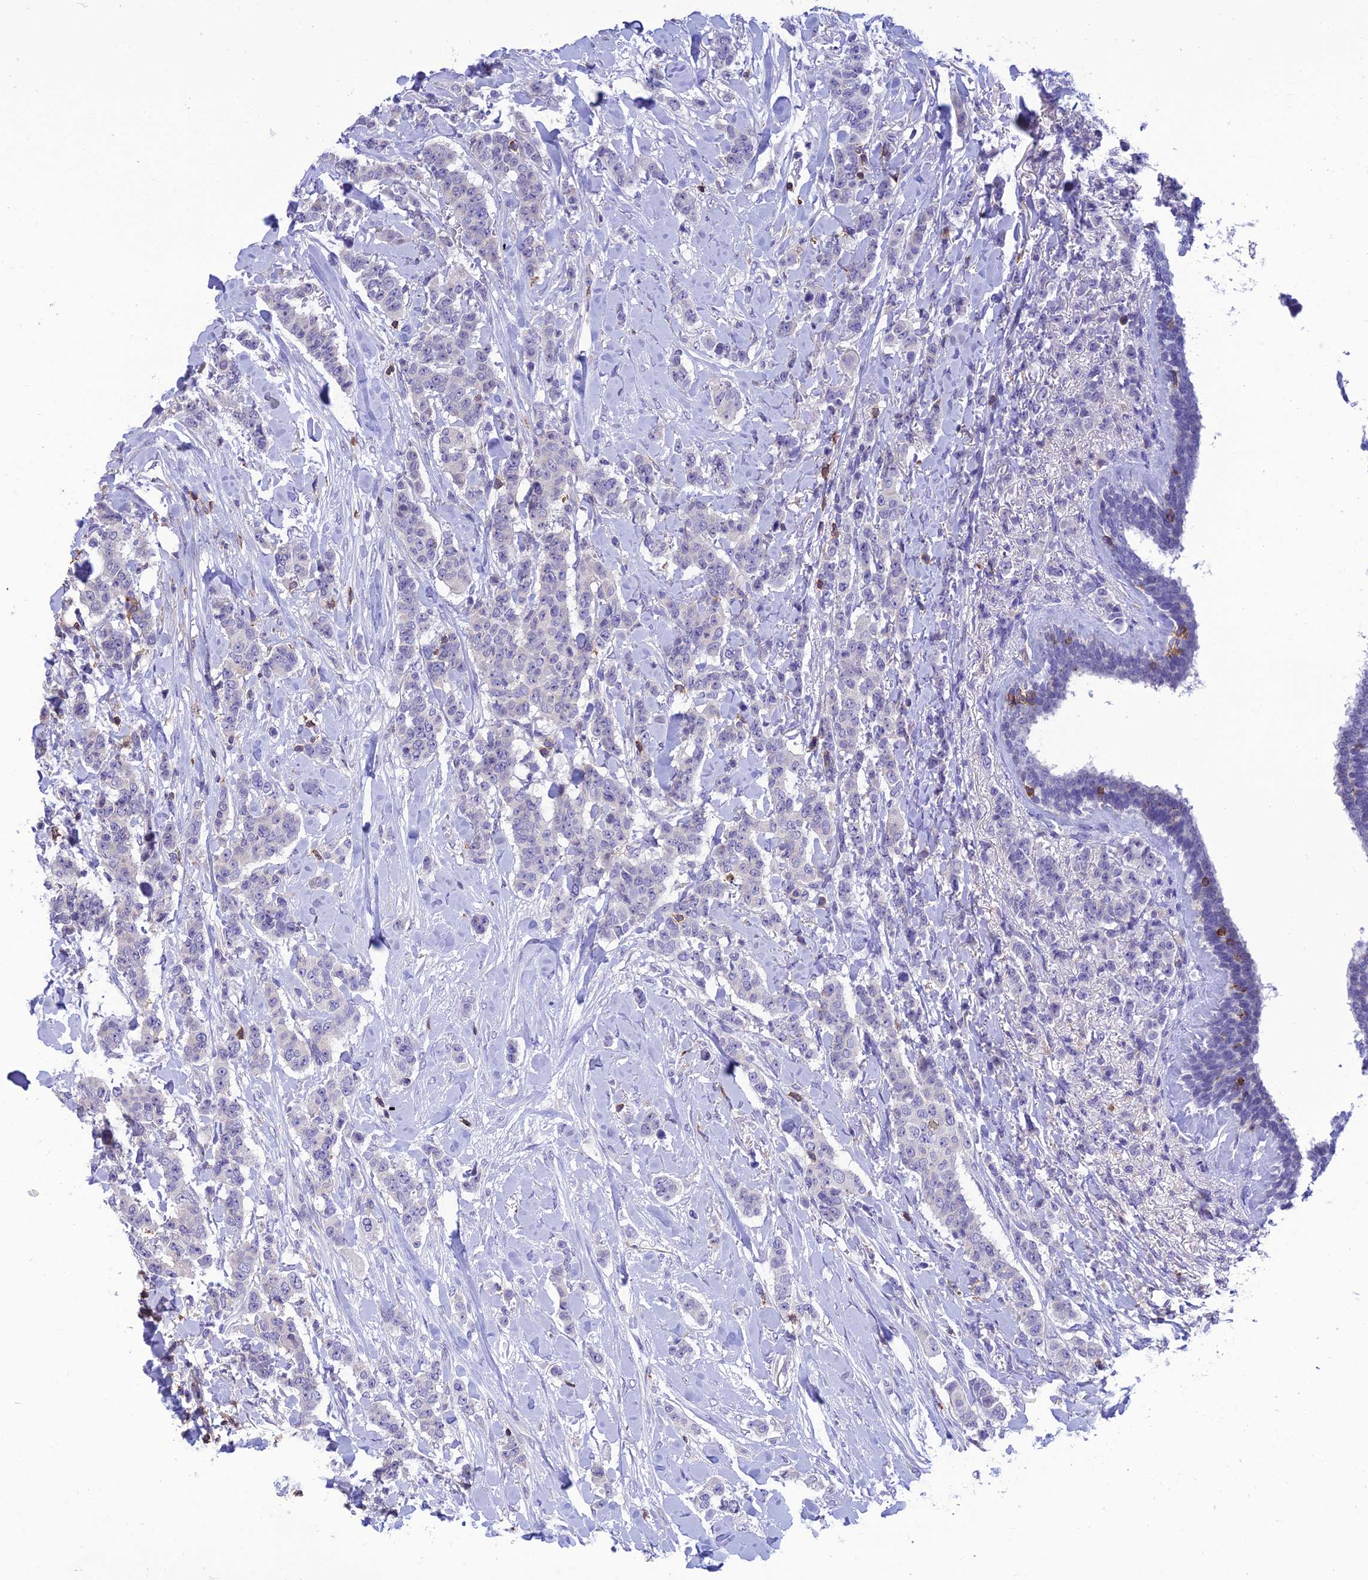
{"staining": {"intensity": "negative", "quantity": "none", "location": "none"}, "tissue": "breast cancer", "cell_type": "Tumor cells", "image_type": "cancer", "snomed": [{"axis": "morphology", "description": "Duct carcinoma"}, {"axis": "topography", "description": "Breast"}], "caption": "Immunohistochemistry histopathology image of neoplastic tissue: human infiltrating ductal carcinoma (breast) stained with DAB (3,3'-diaminobenzidine) demonstrates no significant protein staining in tumor cells.", "gene": "FAM76A", "patient": {"sex": "female", "age": 40}}